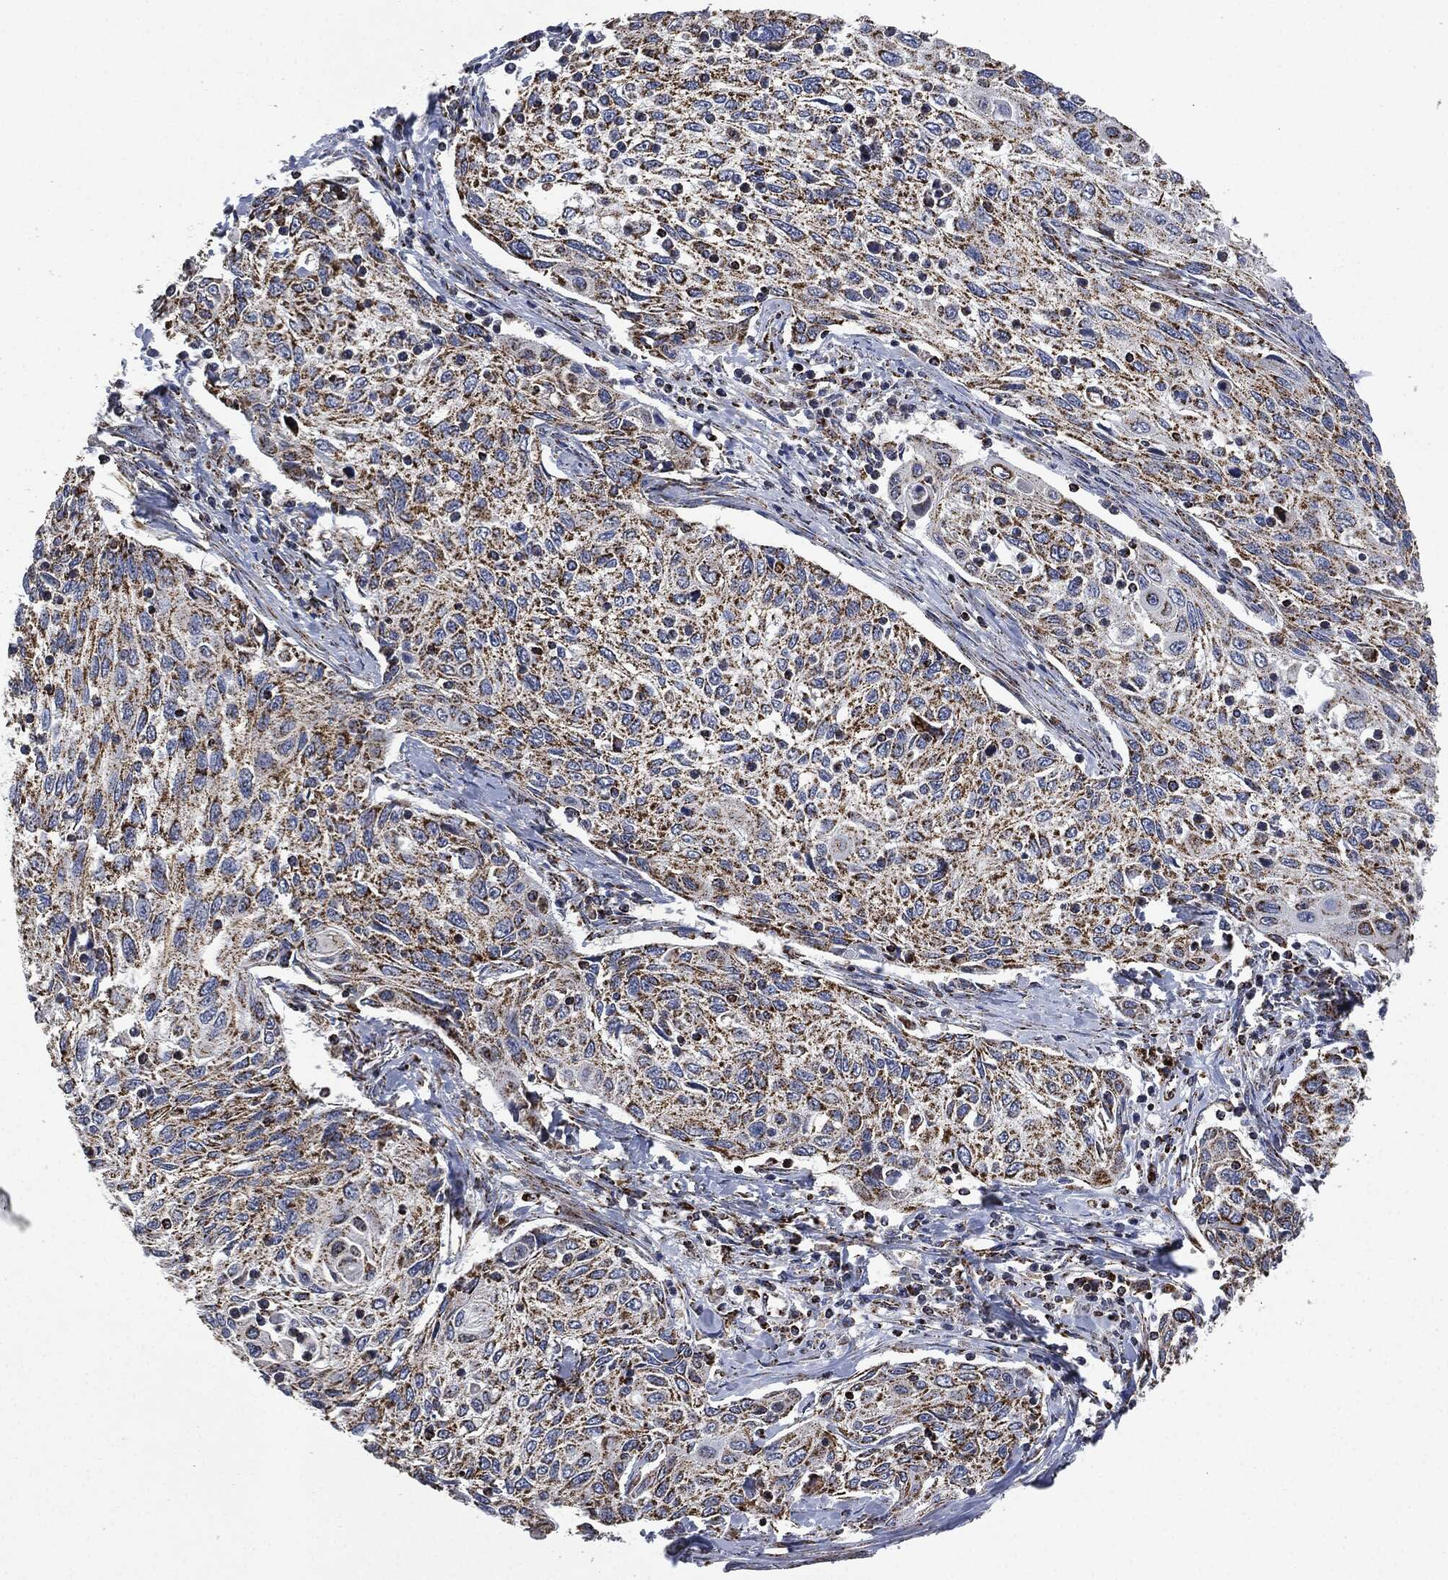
{"staining": {"intensity": "moderate", "quantity": ">75%", "location": "cytoplasmic/membranous"}, "tissue": "cervical cancer", "cell_type": "Tumor cells", "image_type": "cancer", "snomed": [{"axis": "morphology", "description": "Squamous cell carcinoma, NOS"}, {"axis": "topography", "description": "Cervix"}], "caption": "Immunohistochemical staining of squamous cell carcinoma (cervical) demonstrates medium levels of moderate cytoplasmic/membranous protein expression in approximately >75% of tumor cells.", "gene": "RYK", "patient": {"sex": "female", "age": 70}}